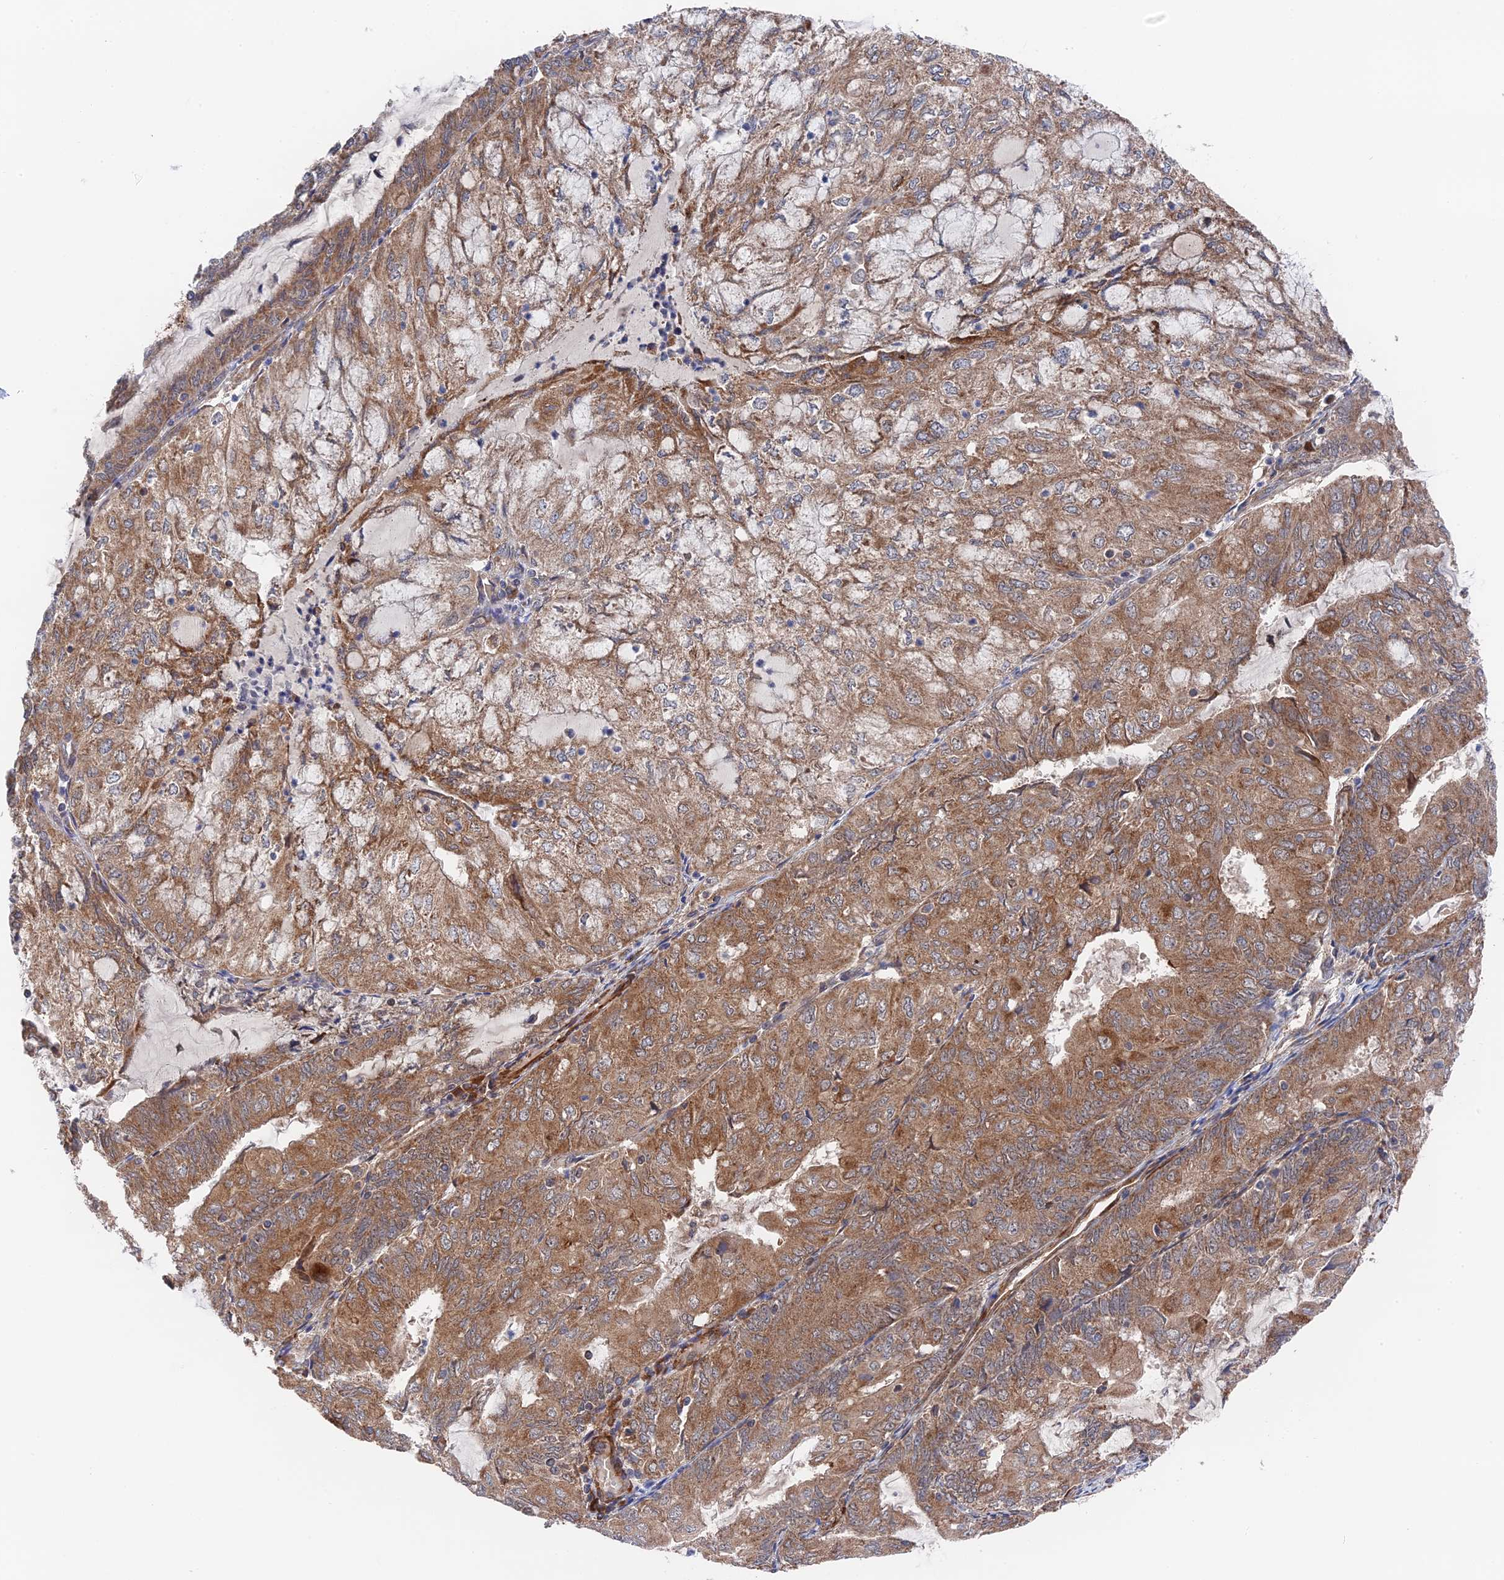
{"staining": {"intensity": "moderate", "quantity": ">75%", "location": "cytoplasmic/membranous"}, "tissue": "endometrial cancer", "cell_type": "Tumor cells", "image_type": "cancer", "snomed": [{"axis": "morphology", "description": "Adenocarcinoma, NOS"}, {"axis": "topography", "description": "Endometrium"}], "caption": "This is an image of immunohistochemistry (IHC) staining of endometrial adenocarcinoma, which shows moderate staining in the cytoplasmic/membranous of tumor cells.", "gene": "ZNF320", "patient": {"sex": "female", "age": 81}}